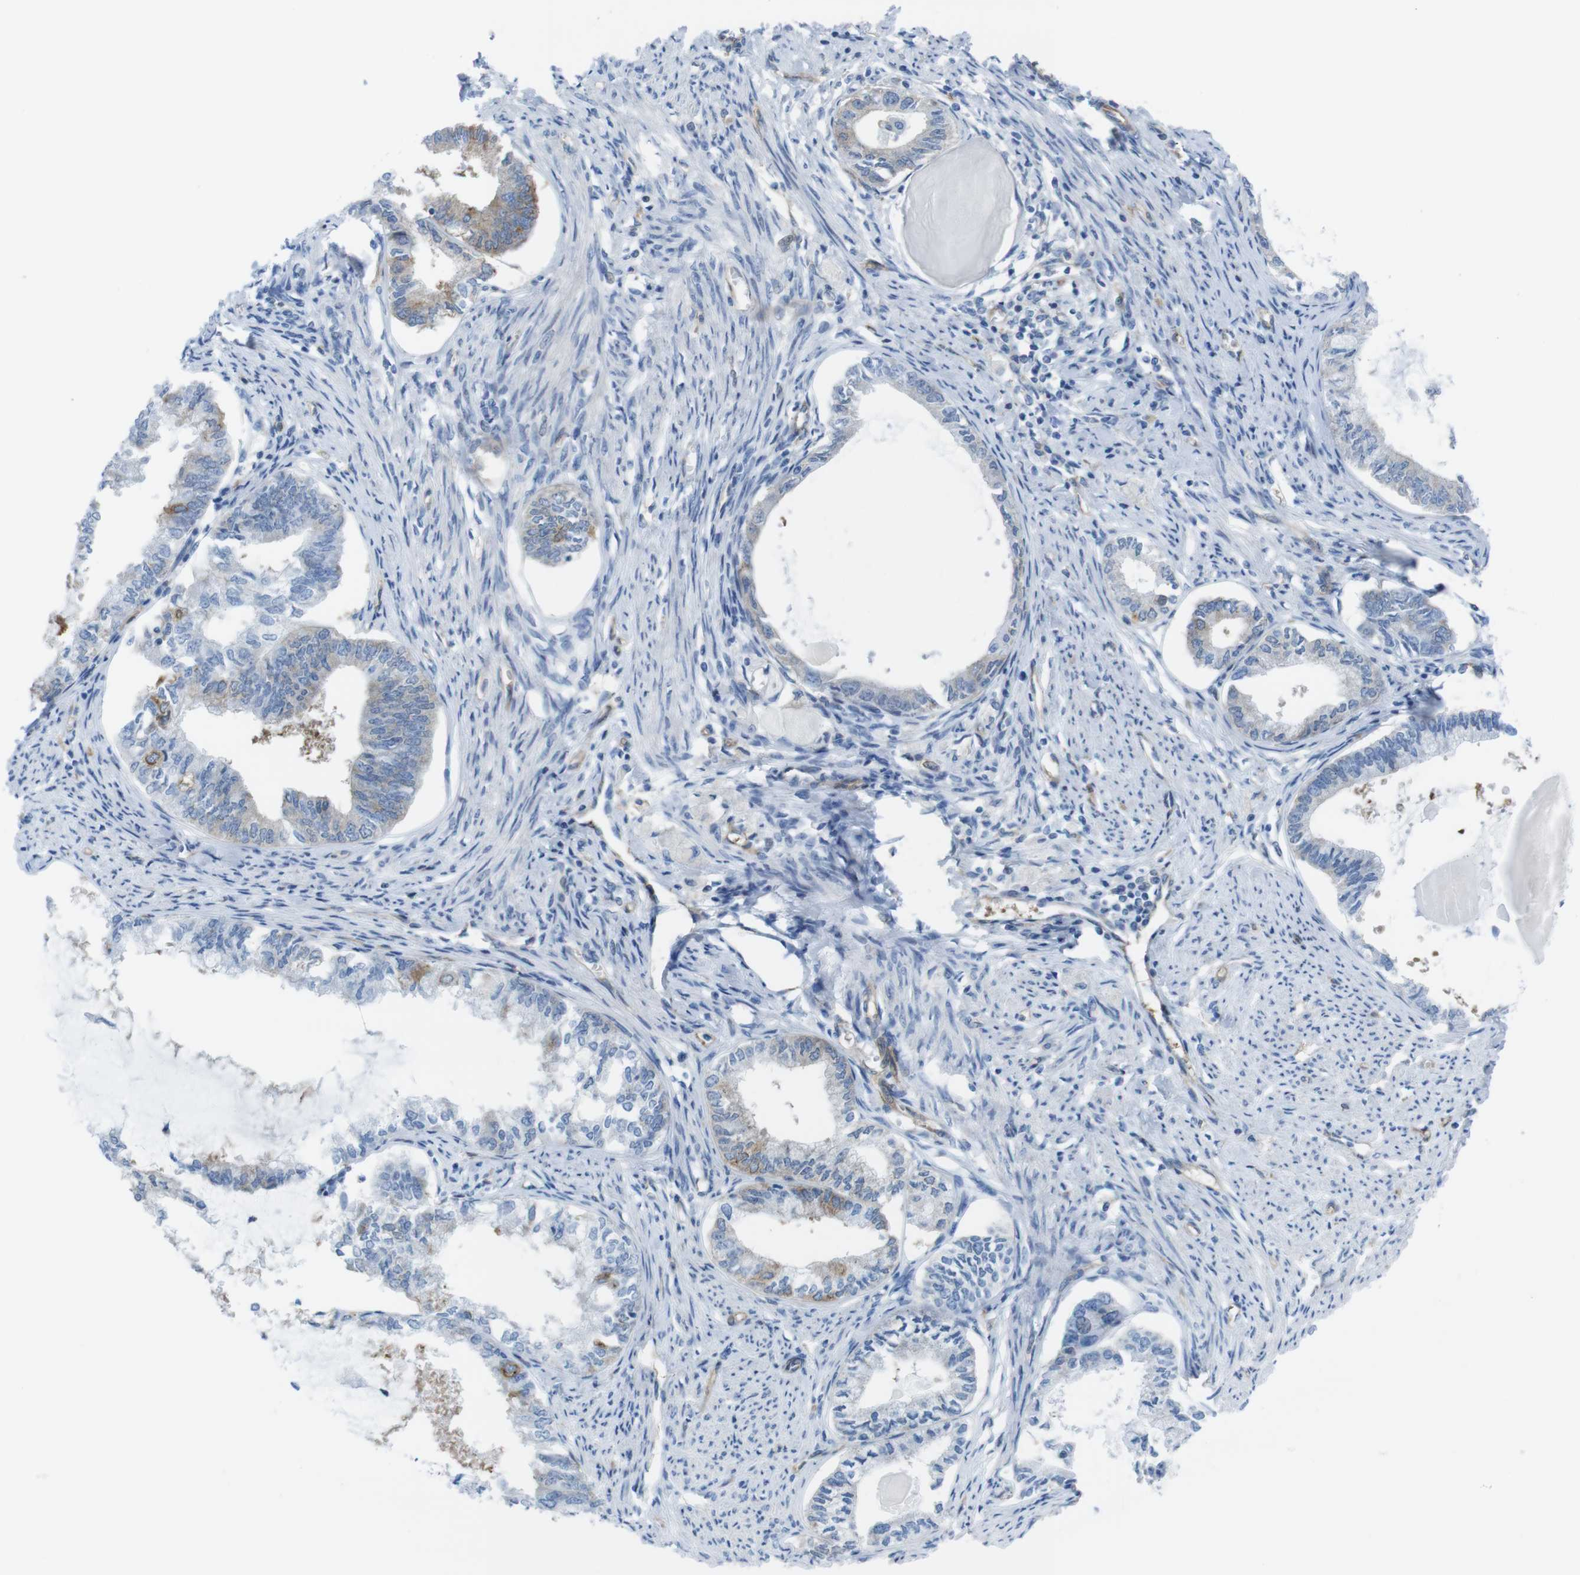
{"staining": {"intensity": "weak", "quantity": "<25%", "location": "cytoplasmic/membranous"}, "tissue": "endometrial cancer", "cell_type": "Tumor cells", "image_type": "cancer", "snomed": [{"axis": "morphology", "description": "Adenocarcinoma, NOS"}, {"axis": "topography", "description": "Endometrium"}], "caption": "The immunohistochemistry (IHC) photomicrograph has no significant positivity in tumor cells of adenocarcinoma (endometrial) tissue. (DAB (3,3'-diaminobenzidine) immunohistochemistry visualized using brightfield microscopy, high magnification).", "gene": "DIAPH2", "patient": {"sex": "female", "age": 86}}